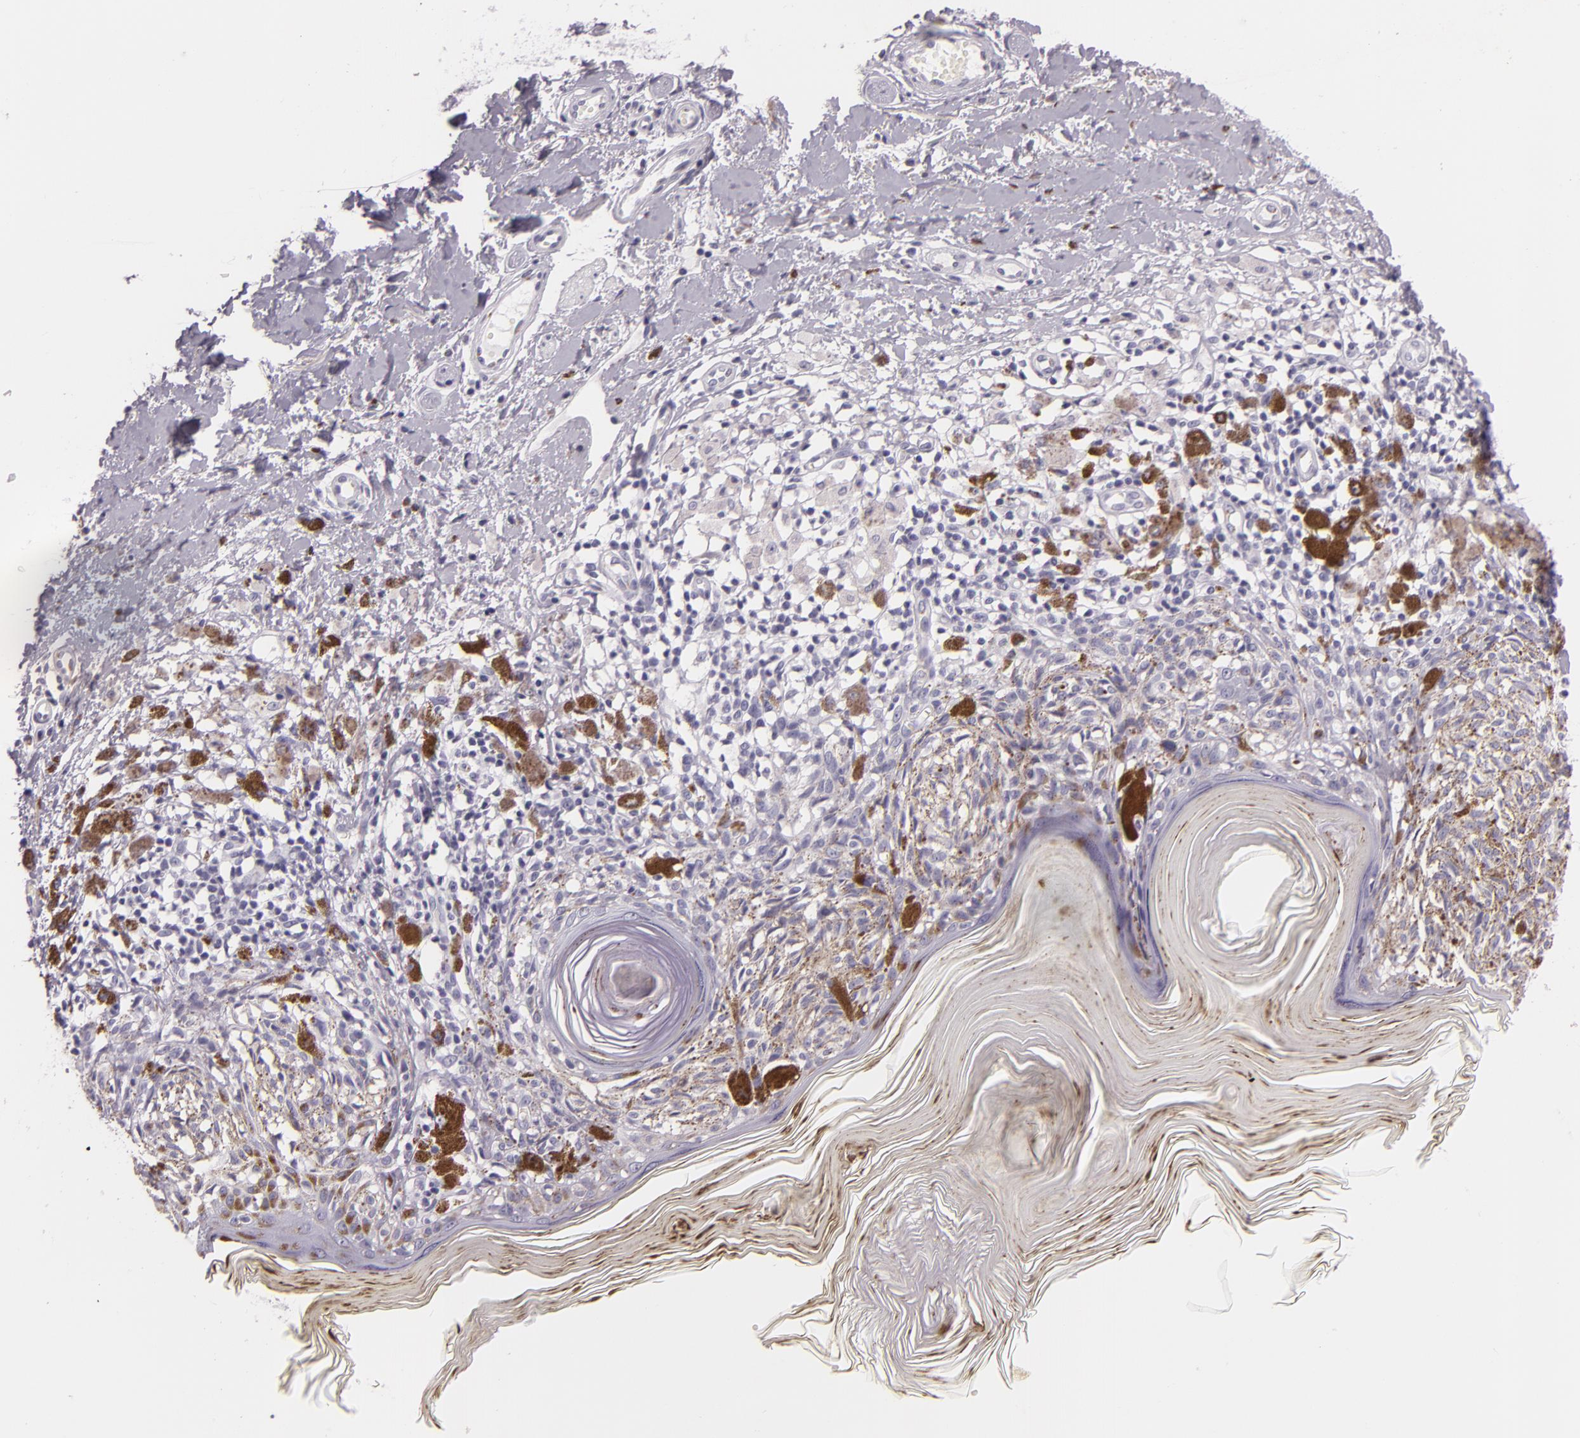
{"staining": {"intensity": "negative", "quantity": "none", "location": "none"}, "tissue": "melanoma", "cell_type": "Tumor cells", "image_type": "cancer", "snomed": [{"axis": "morphology", "description": "Malignant melanoma, NOS"}, {"axis": "topography", "description": "Skin"}], "caption": "This image is of melanoma stained with IHC to label a protein in brown with the nuclei are counter-stained blue. There is no expression in tumor cells. Brightfield microscopy of immunohistochemistry stained with DAB (brown) and hematoxylin (blue), captured at high magnification.", "gene": "DLG4", "patient": {"sex": "male", "age": 88}}